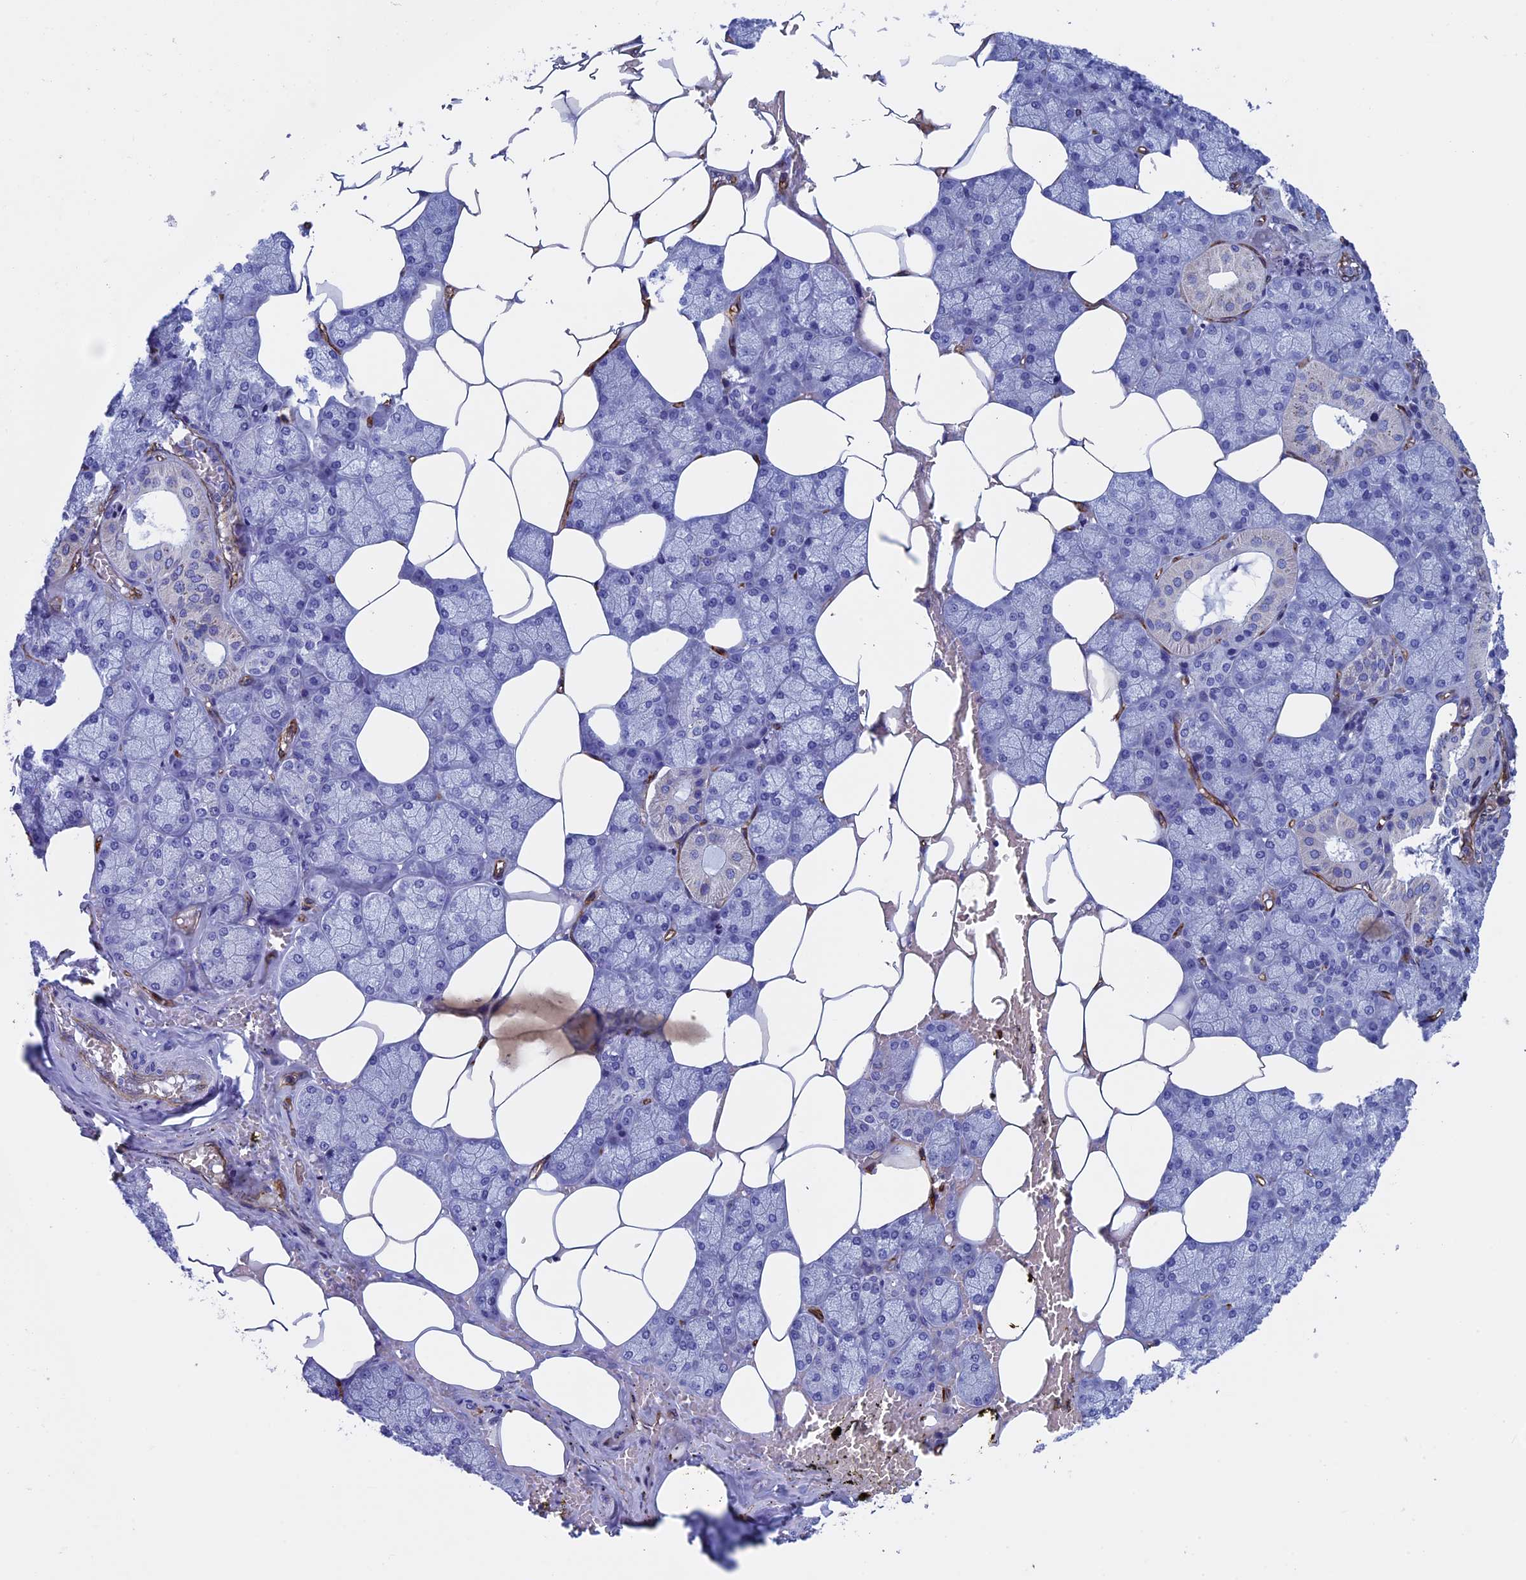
{"staining": {"intensity": "negative", "quantity": "none", "location": "none"}, "tissue": "salivary gland", "cell_type": "Glandular cells", "image_type": "normal", "snomed": [{"axis": "morphology", "description": "Normal tissue, NOS"}, {"axis": "topography", "description": "Salivary gland"}], "caption": "Immunohistochemical staining of benign human salivary gland shows no significant positivity in glandular cells. (DAB (3,3'-diaminobenzidine) immunohistochemistry (IHC) with hematoxylin counter stain).", "gene": "INSYN1", "patient": {"sex": "male", "age": 62}}